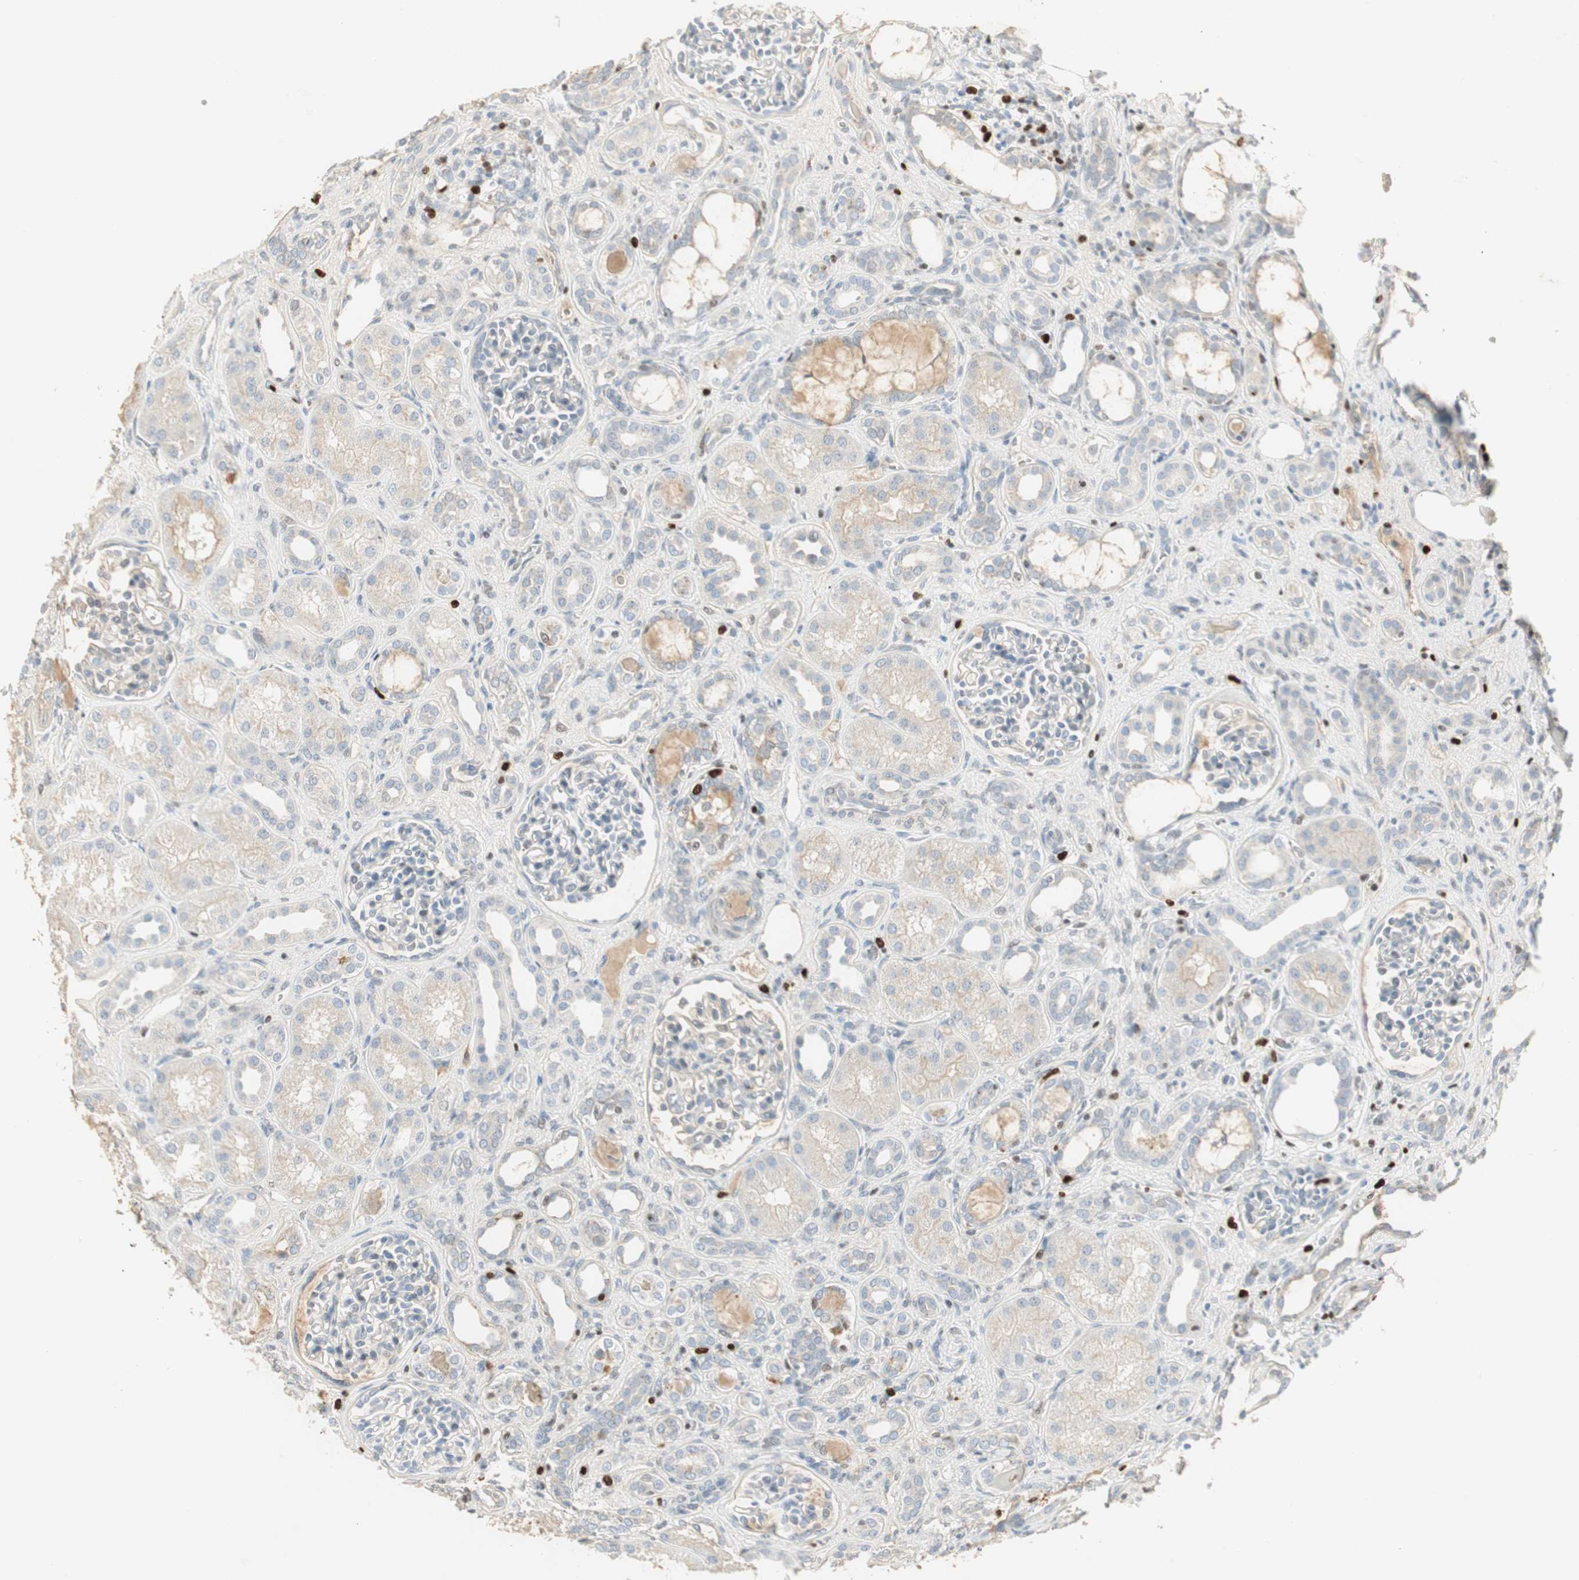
{"staining": {"intensity": "negative", "quantity": "none", "location": "none"}, "tissue": "kidney", "cell_type": "Cells in glomeruli", "image_type": "normal", "snomed": [{"axis": "morphology", "description": "Normal tissue, NOS"}, {"axis": "topography", "description": "Kidney"}], "caption": "This is an IHC micrograph of benign human kidney. There is no staining in cells in glomeruli.", "gene": "RUNX2", "patient": {"sex": "male", "age": 7}}